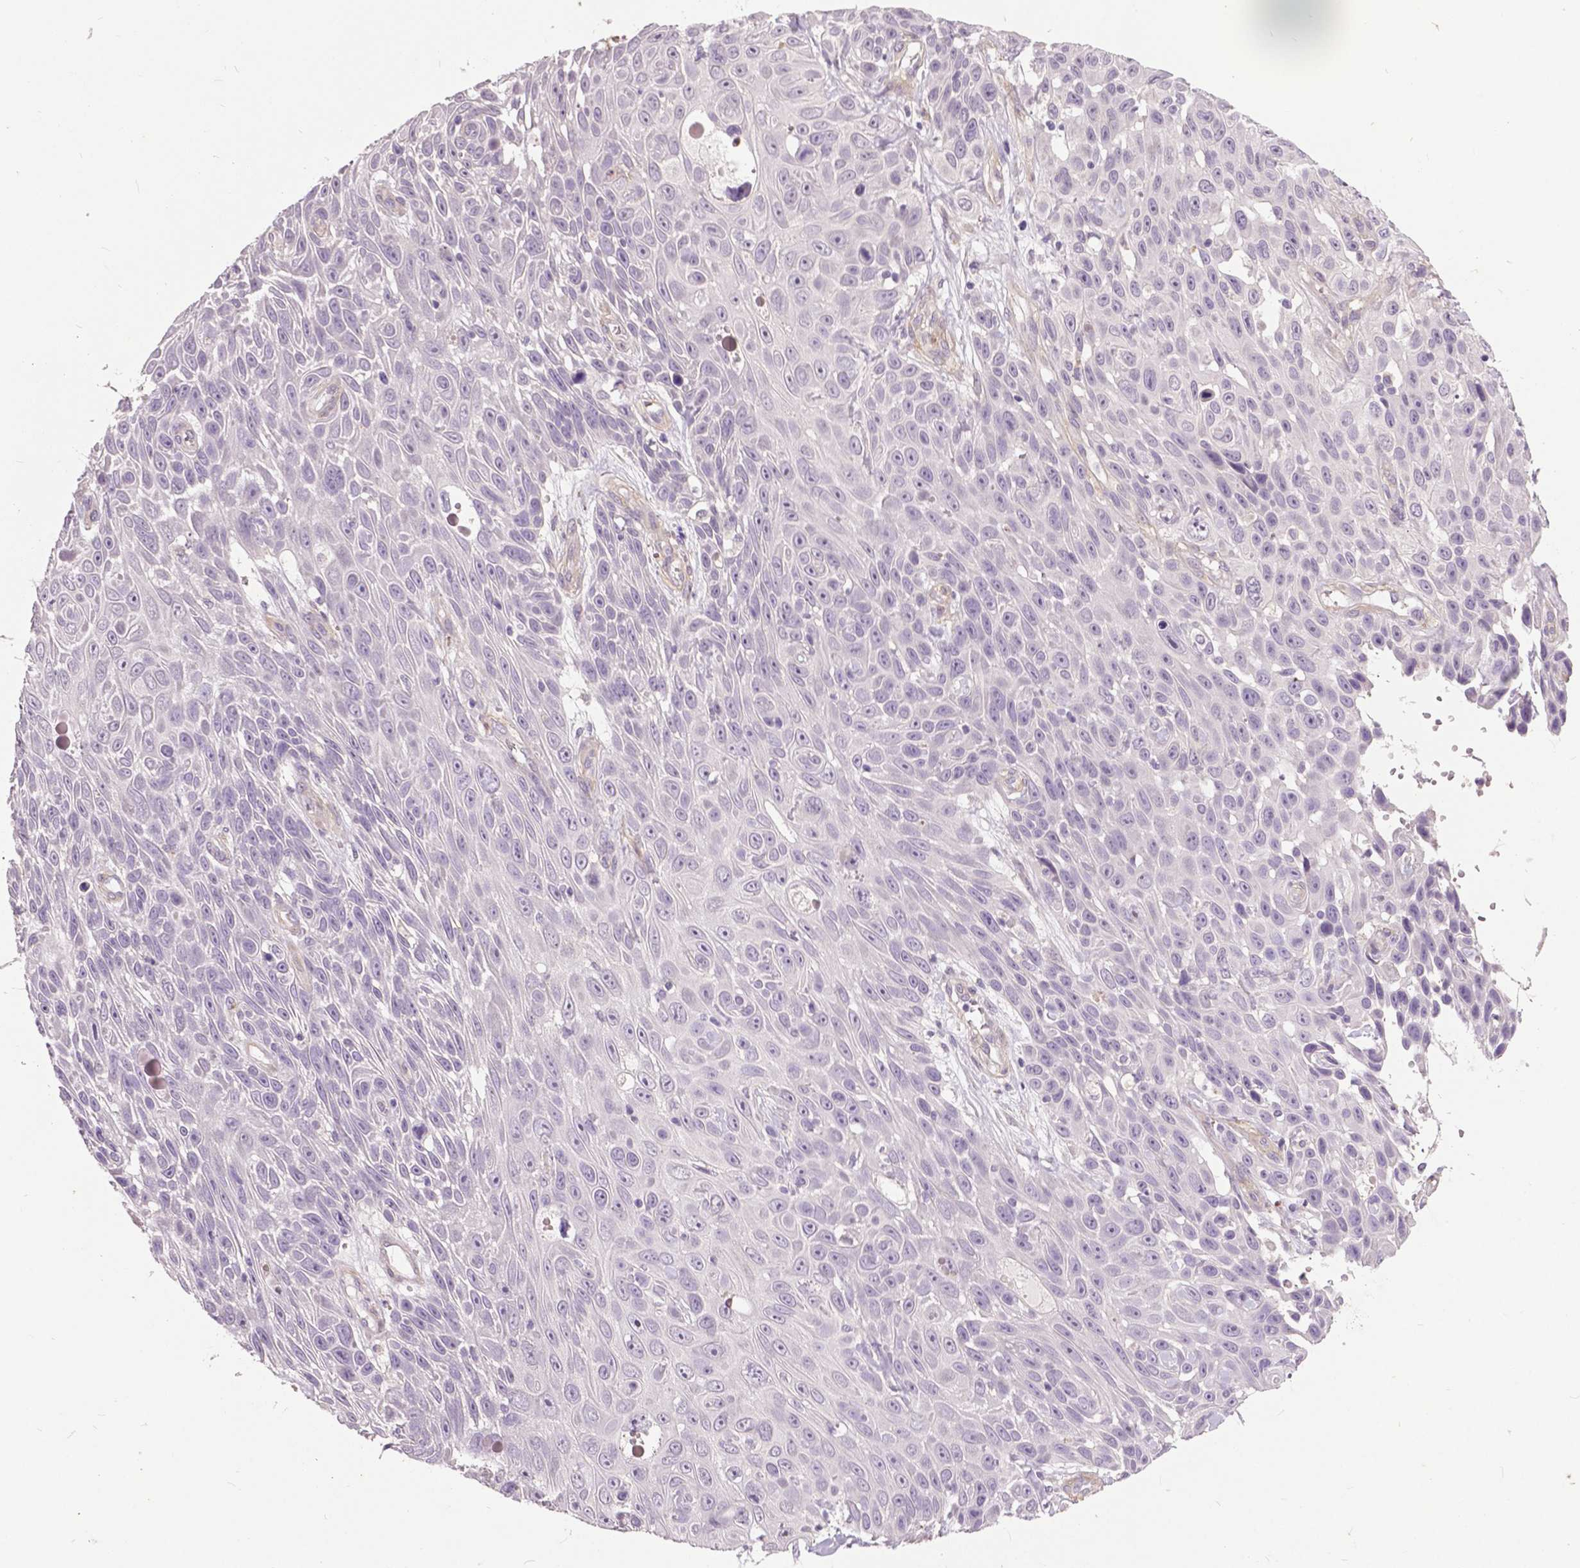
{"staining": {"intensity": "negative", "quantity": "none", "location": "none"}, "tissue": "skin cancer", "cell_type": "Tumor cells", "image_type": "cancer", "snomed": [{"axis": "morphology", "description": "Squamous cell carcinoma, NOS"}, {"axis": "topography", "description": "Skin"}], "caption": "Skin cancer stained for a protein using immunohistochemistry (IHC) shows no positivity tumor cells.", "gene": "FOXA1", "patient": {"sex": "male", "age": 82}}